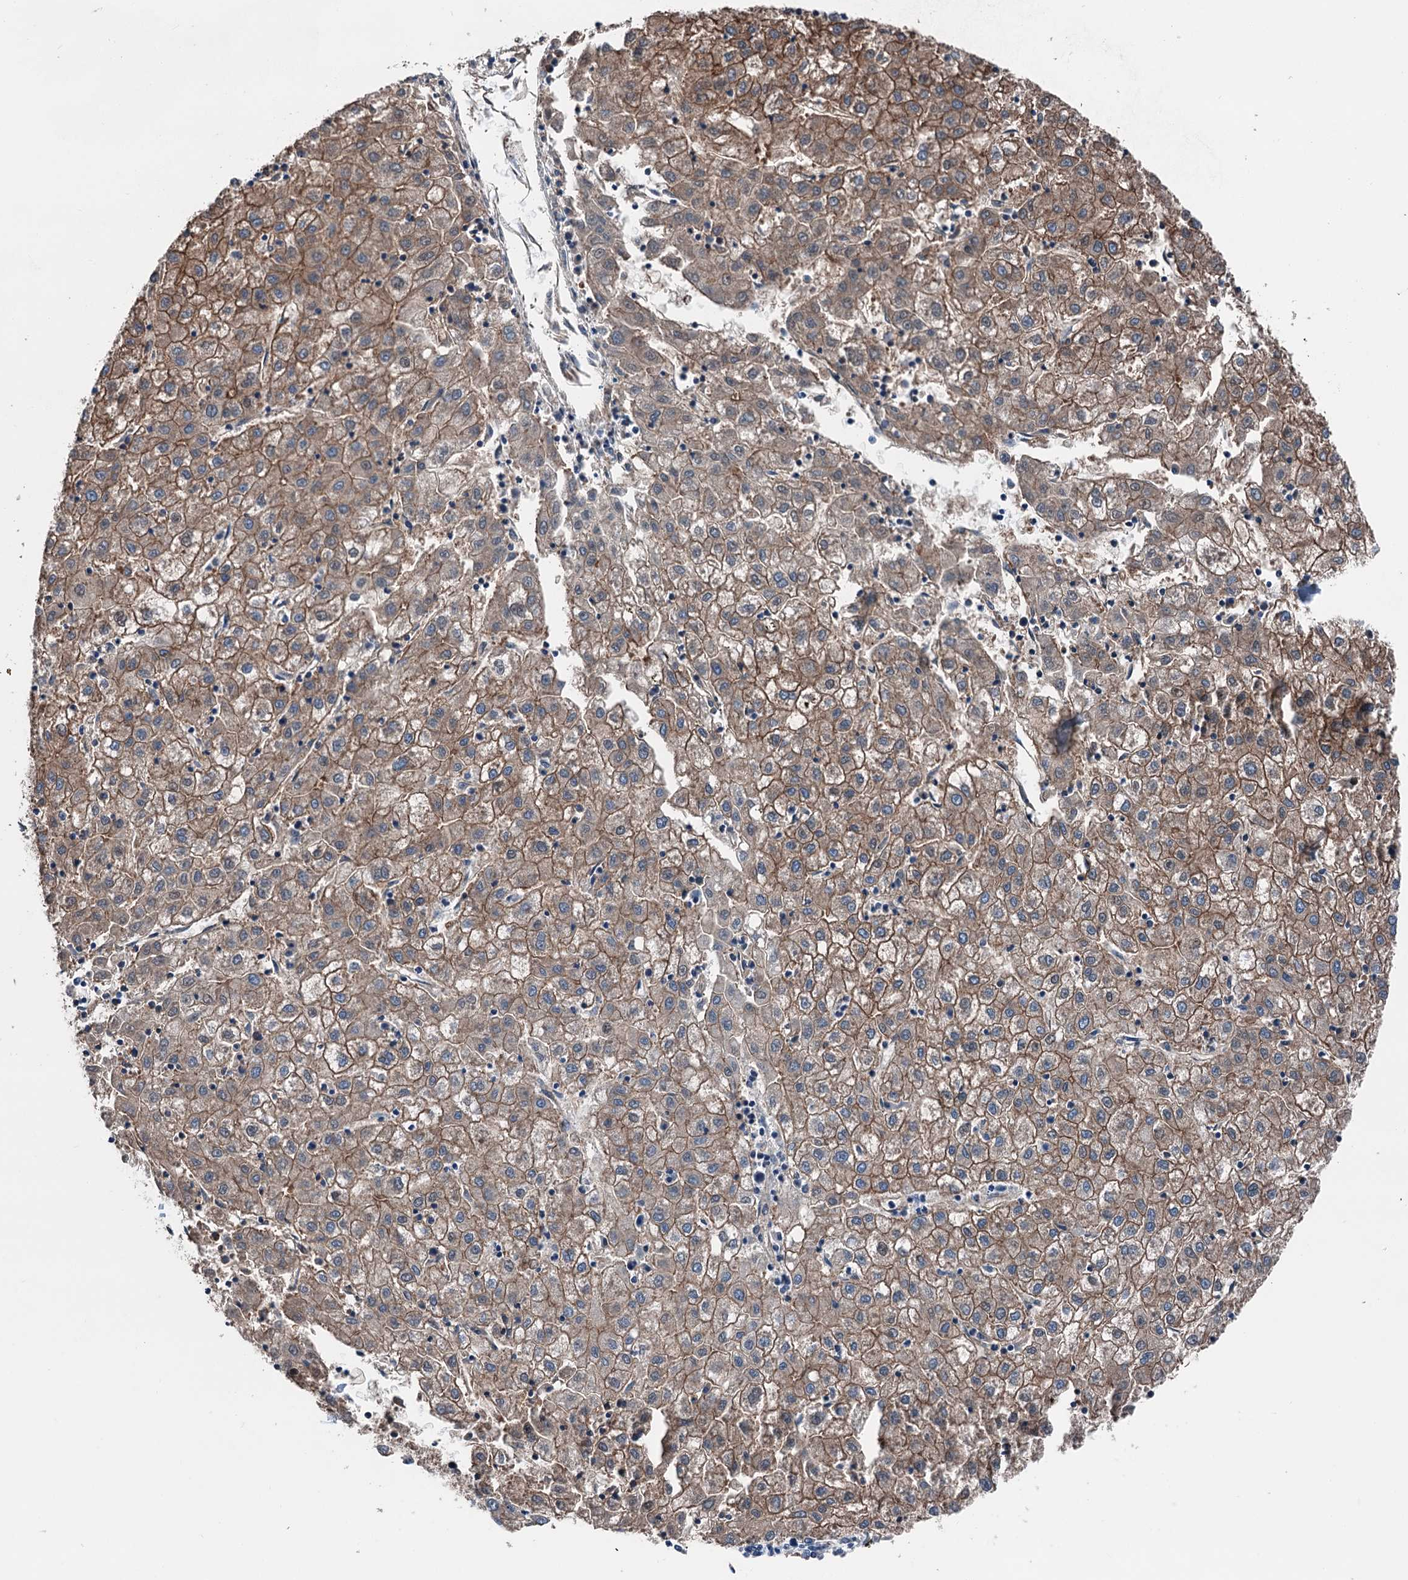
{"staining": {"intensity": "moderate", "quantity": ">75%", "location": "cytoplasmic/membranous"}, "tissue": "liver cancer", "cell_type": "Tumor cells", "image_type": "cancer", "snomed": [{"axis": "morphology", "description": "Carcinoma, Hepatocellular, NOS"}, {"axis": "topography", "description": "Liver"}], "caption": "Immunohistochemical staining of human liver hepatocellular carcinoma exhibits medium levels of moderate cytoplasmic/membranous positivity in about >75% of tumor cells. The staining was performed using DAB to visualize the protein expression in brown, while the nuclei were stained in blue with hematoxylin (Magnification: 20x).", "gene": "NMRAL1", "patient": {"sex": "male", "age": 72}}